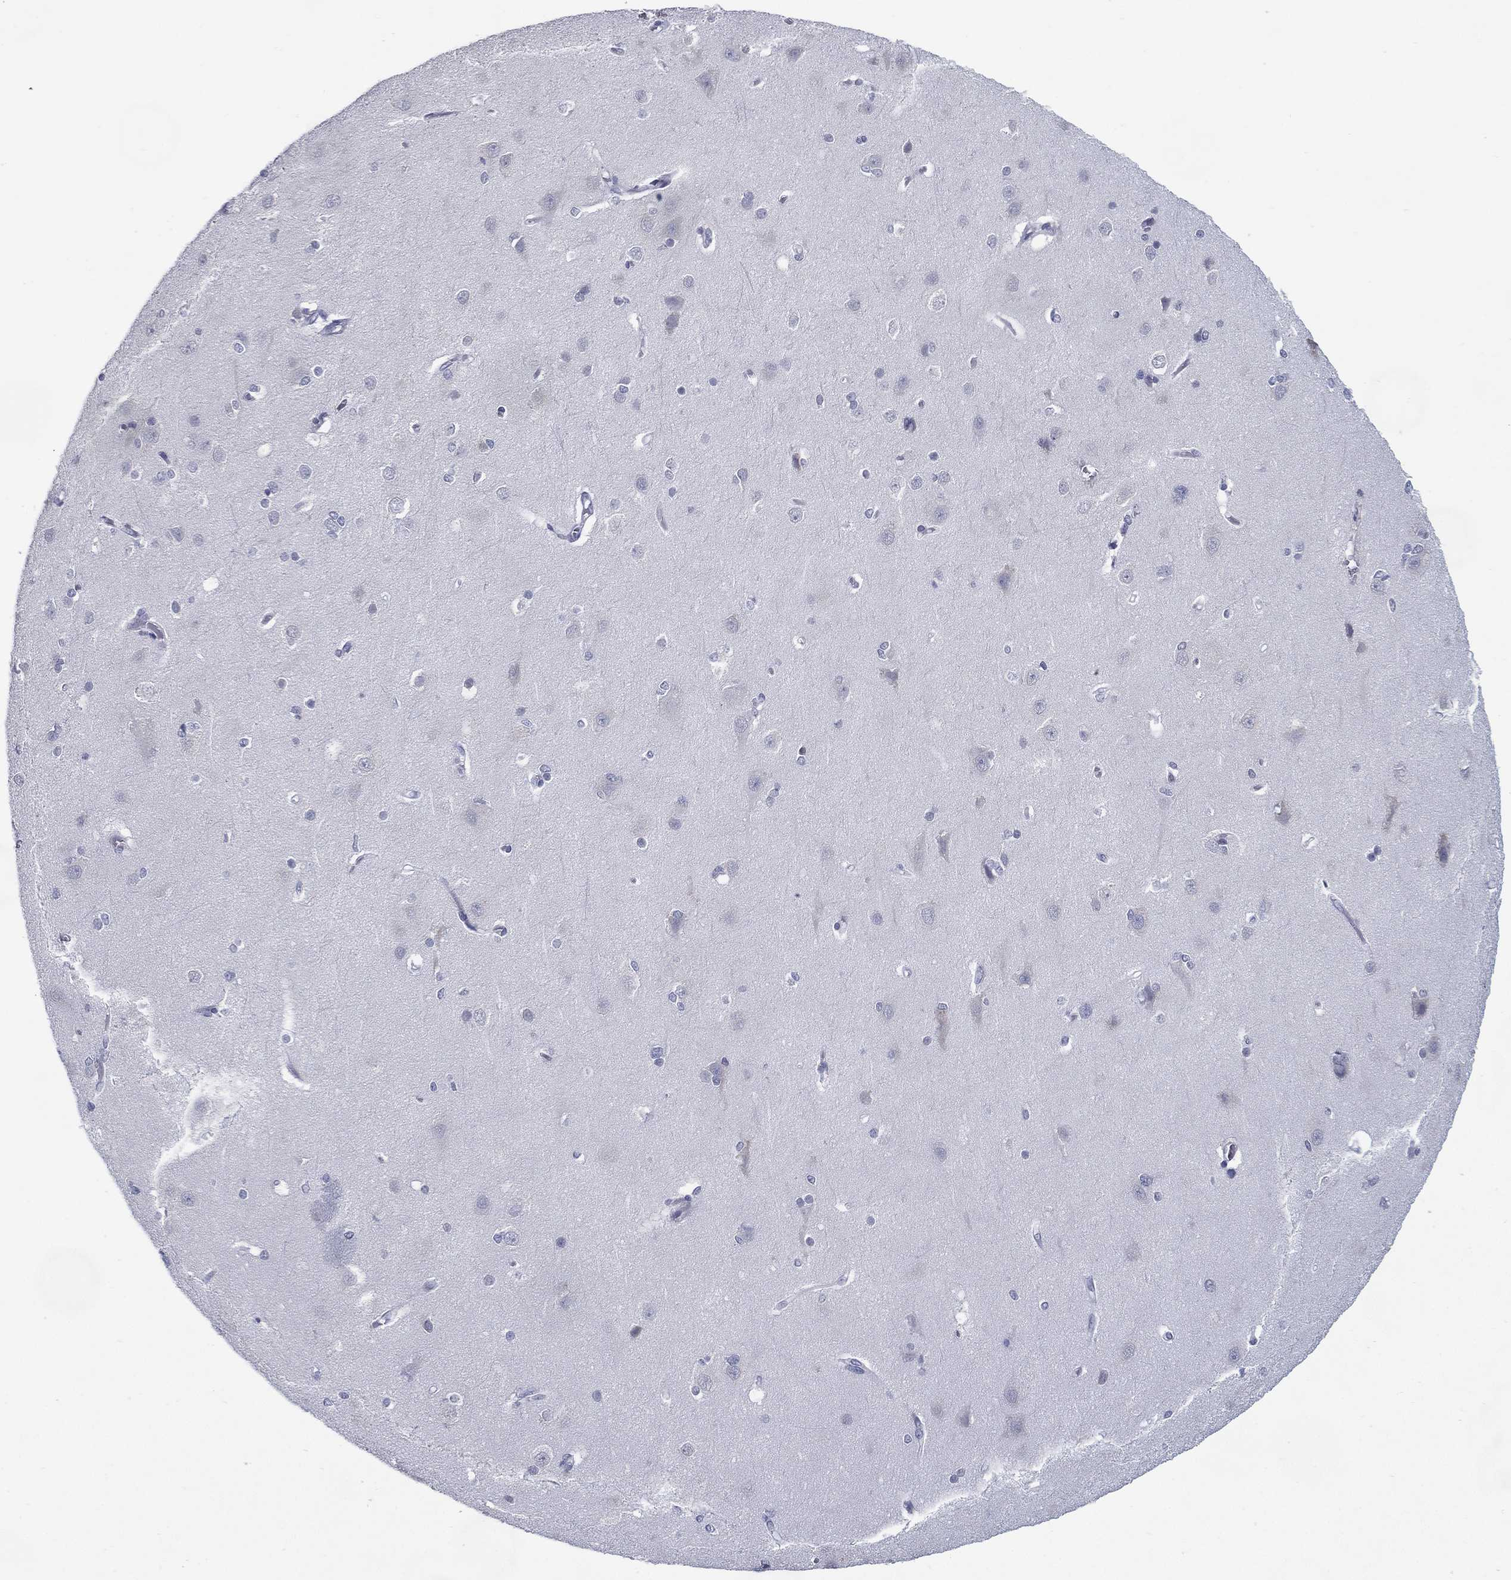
{"staining": {"intensity": "negative", "quantity": "none", "location": "none"}, "tissue": "cerebral cortex", "cell_type": "Endothelial cells", "image_type": "normal", "snomed": [{"axis": "morphology", "description": "Normal tissue, NOS"}, {"axis": "topography", "description": "Cerebral cortex"}], "caption": "This is an immunohistochemistry micrograph of normal cerebral cortex. There is no staining in endothelial cells.", "gene": "C19orf18", "patient": {"sex": "male", "age": 37}}